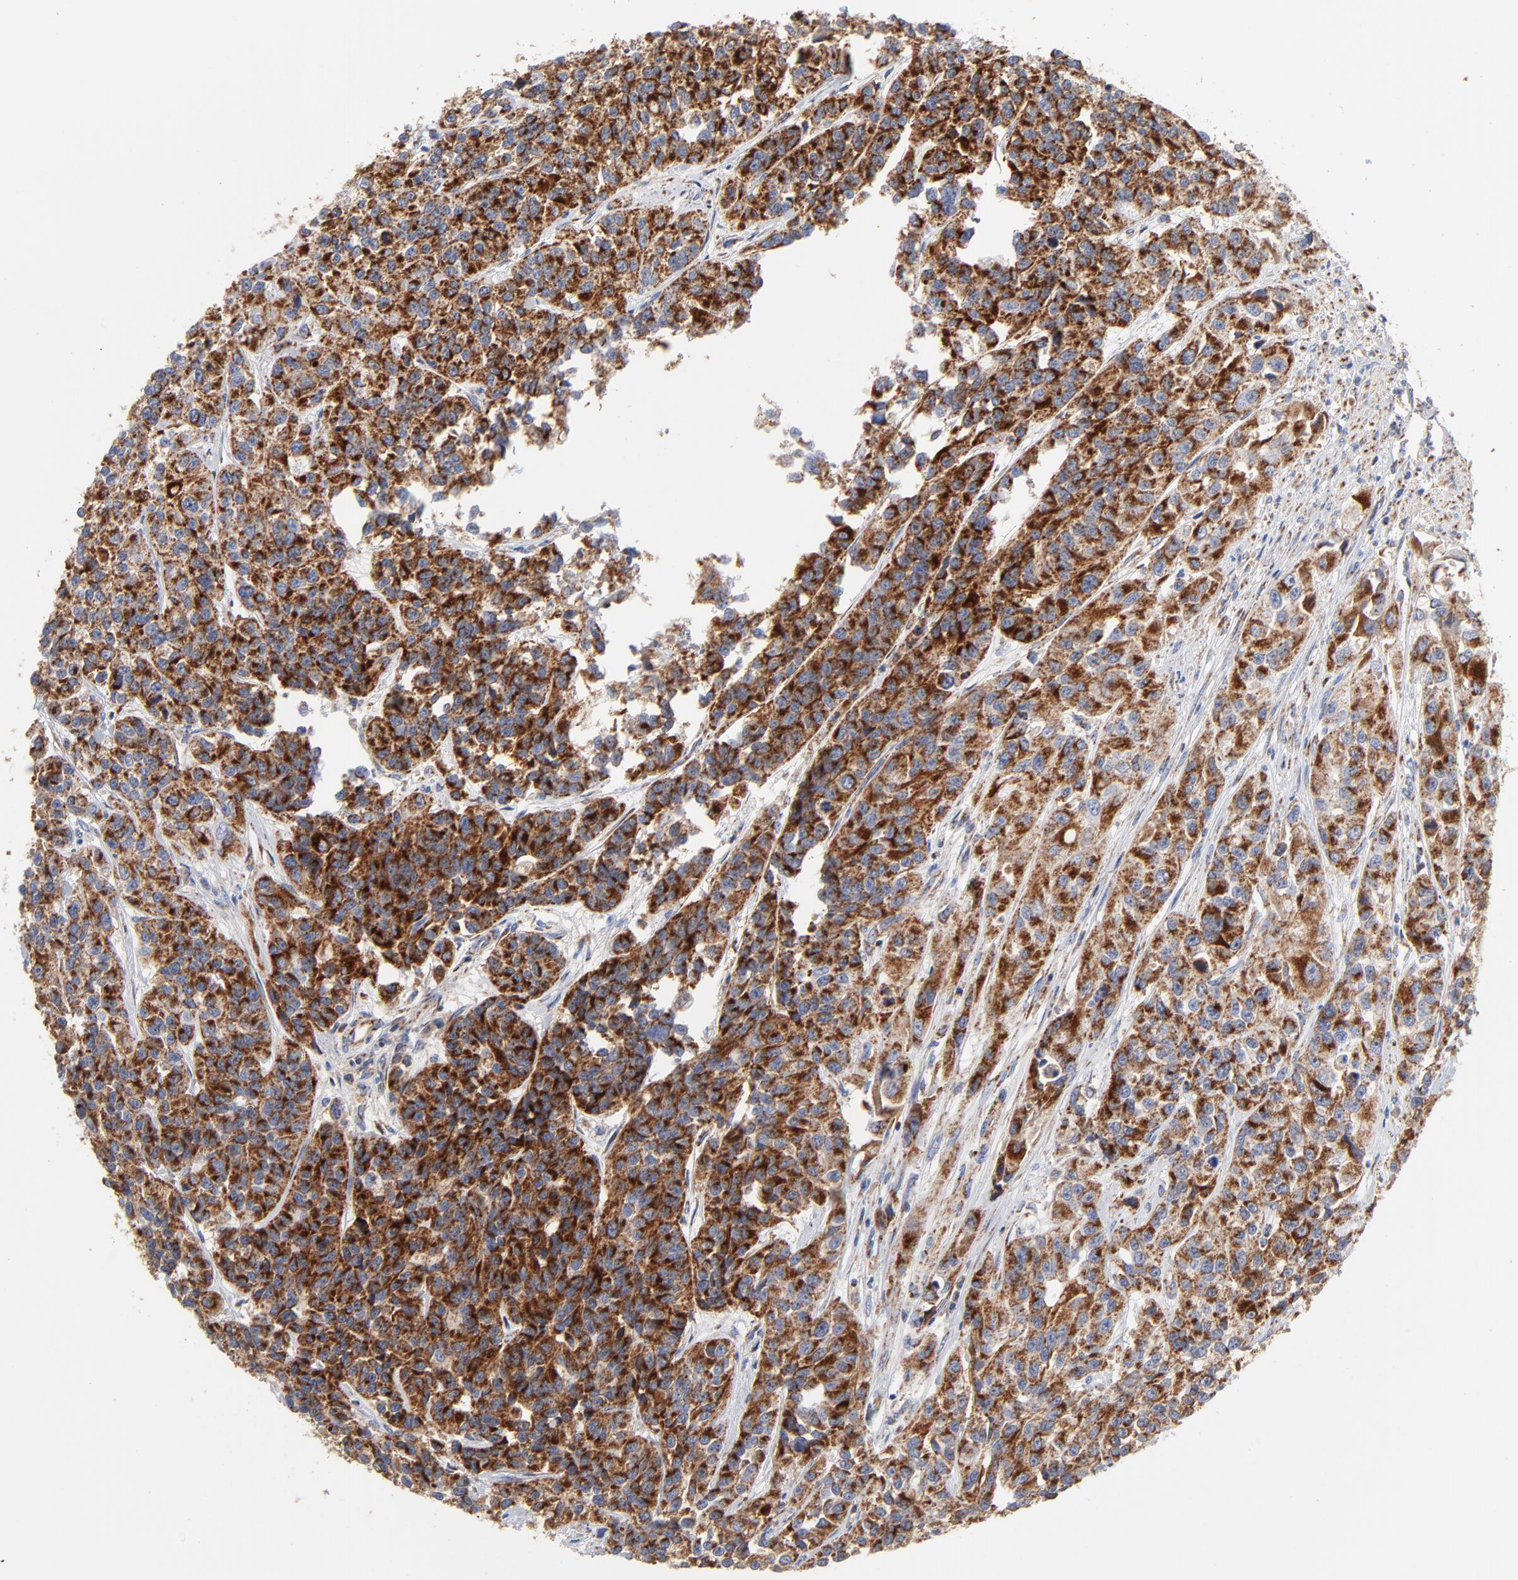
{"staining": {"intensity": "strong", "quantity": ">75%", "location": "cytoplasmic/membranous"}, "tissue": "urothelial cancer", "cell_type": "Tumor cells", "image_type": "cancer", "snomed": [{"axis": "morphology", "description": "Urothelial carcinoma, High grade"}, {"axis": "topography", "description": "Urinary bladder"}], "caption": "Brown immunohistochemical staining in high-grade urothelial carcinoma reveals strong cytoplasmic/membranous staining in about >75% of tumor cells. (brown staining indicates protein expression, while blue staining denotes nuclei).", "gene": "DIABLO", "patient": {"sex": "female", "age": 81}}